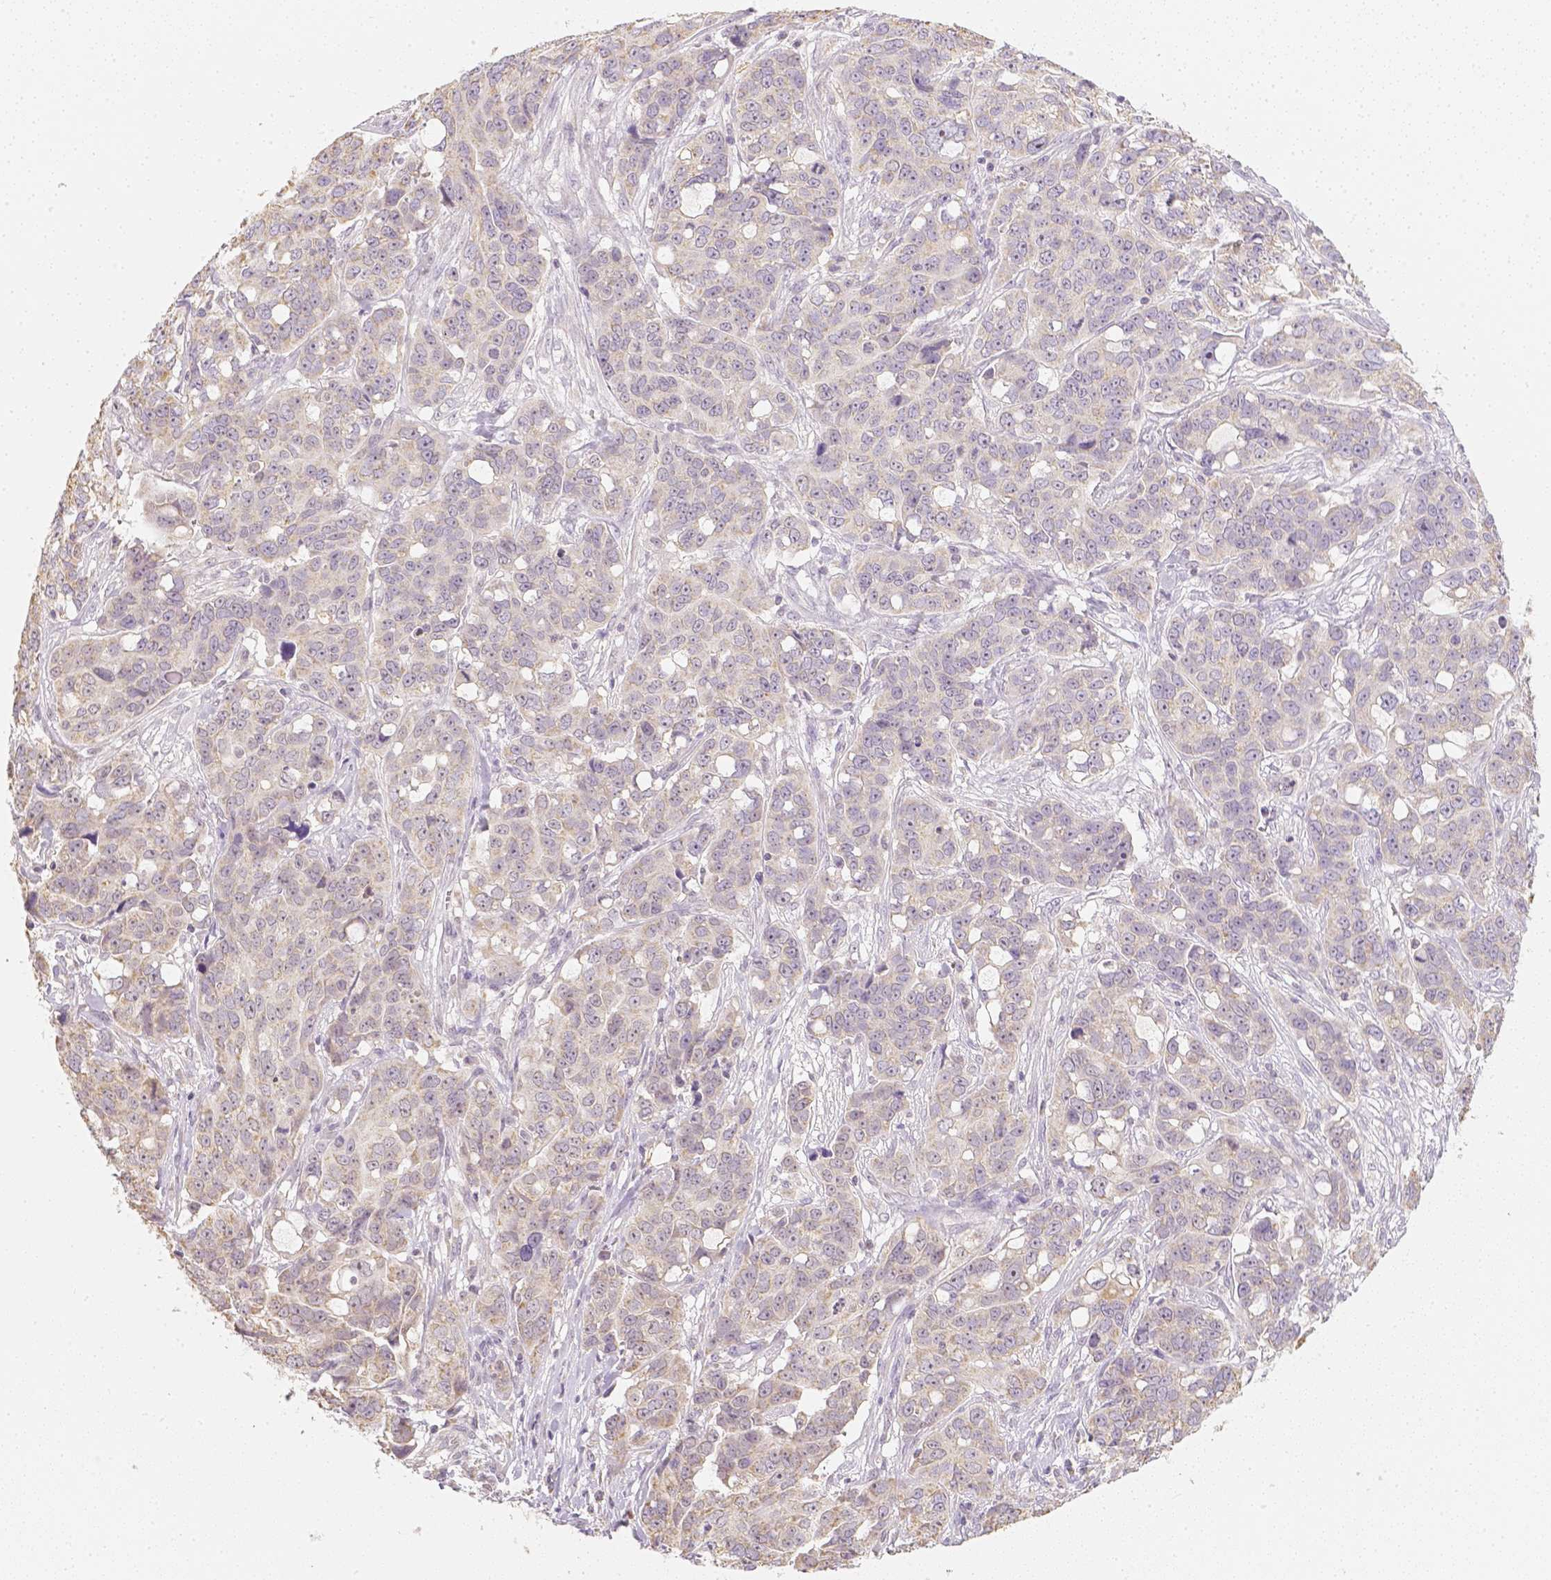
{"staining": {"intensity": "negative", "quantity": "none", "location": "none"}, "tissue": "ovarian cancer", "cell_type": "Tumor cells", "image_type": "cancer", "snomed": [{"axis": "morphology", "description": "Carcinoma, endometroid"}, {"axis": "topography", "description": "Ovary"}], "caption": "Immunohistochemistry histopathology image of neoplastic tissue: ovarian cancer (endometroid carcinoma) stained with DAB (3,3'-diaminobenzidine) shows no significant protein expression in tumor cells.", "gene": "NVL", "patient": {"sex": "female", "age": 78}}